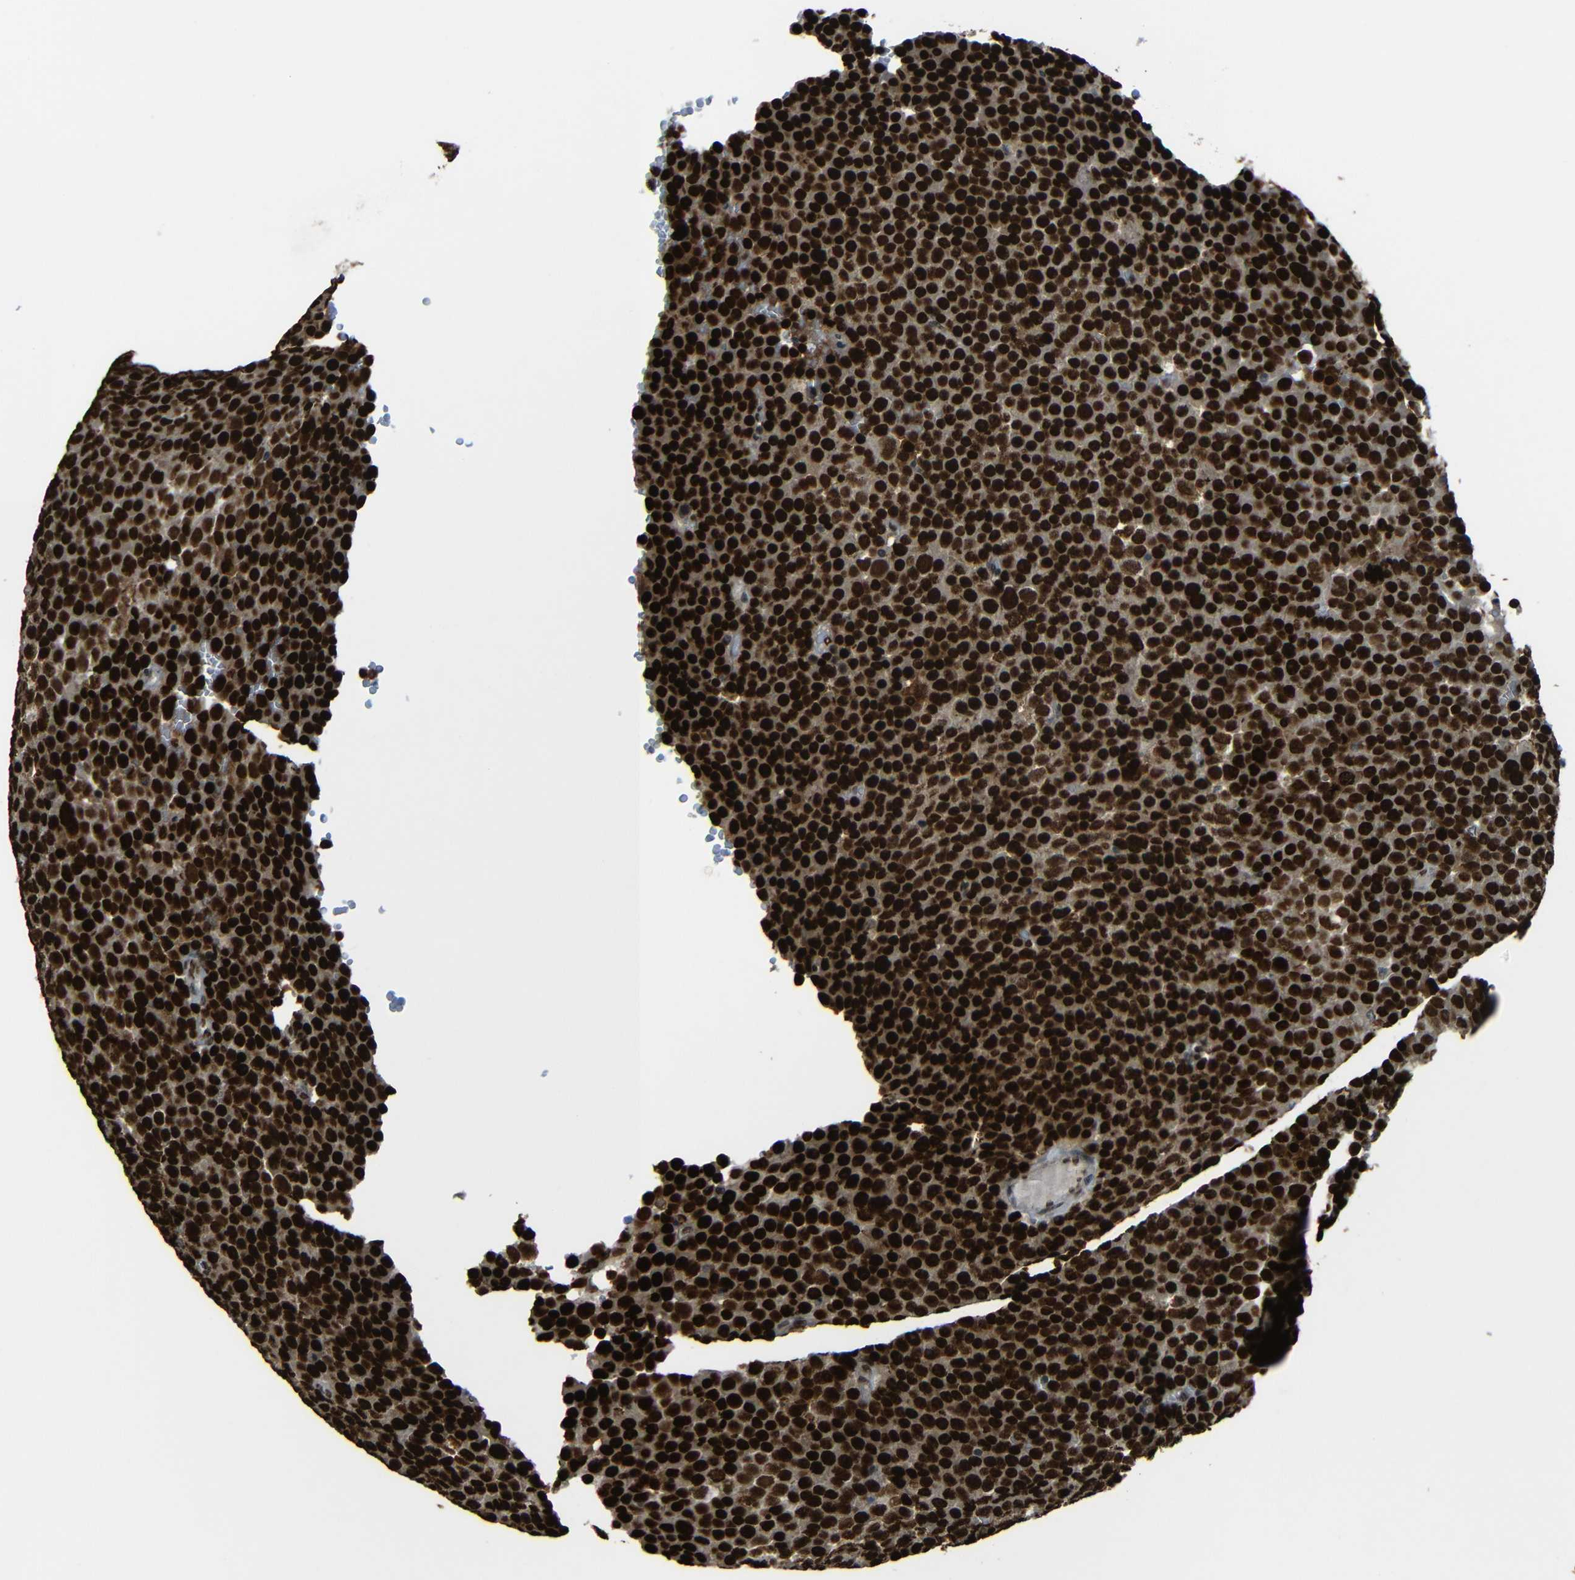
{"staining": {"intensity": "strong", "quantity": ">75%", "location": "cytoplasmic/membranous,nuclear"}, "tissue": "testis cancer", "cell_type": "Tumor cells", "image_type": "cancer", "snomed": [{"axis": "morphology", "description": "Seminoma, NOS"}, {"axis": "topography", "description": "Testis"}], "caption": "Seminoma (testis) stained with DAB IHC demonstrates high levels of strong cytoplasmic/membranous and nuclear expression in about >75% of tumor cells.", "gene": "PSIP1", "patient": {"sex": "male", "age": 71}}